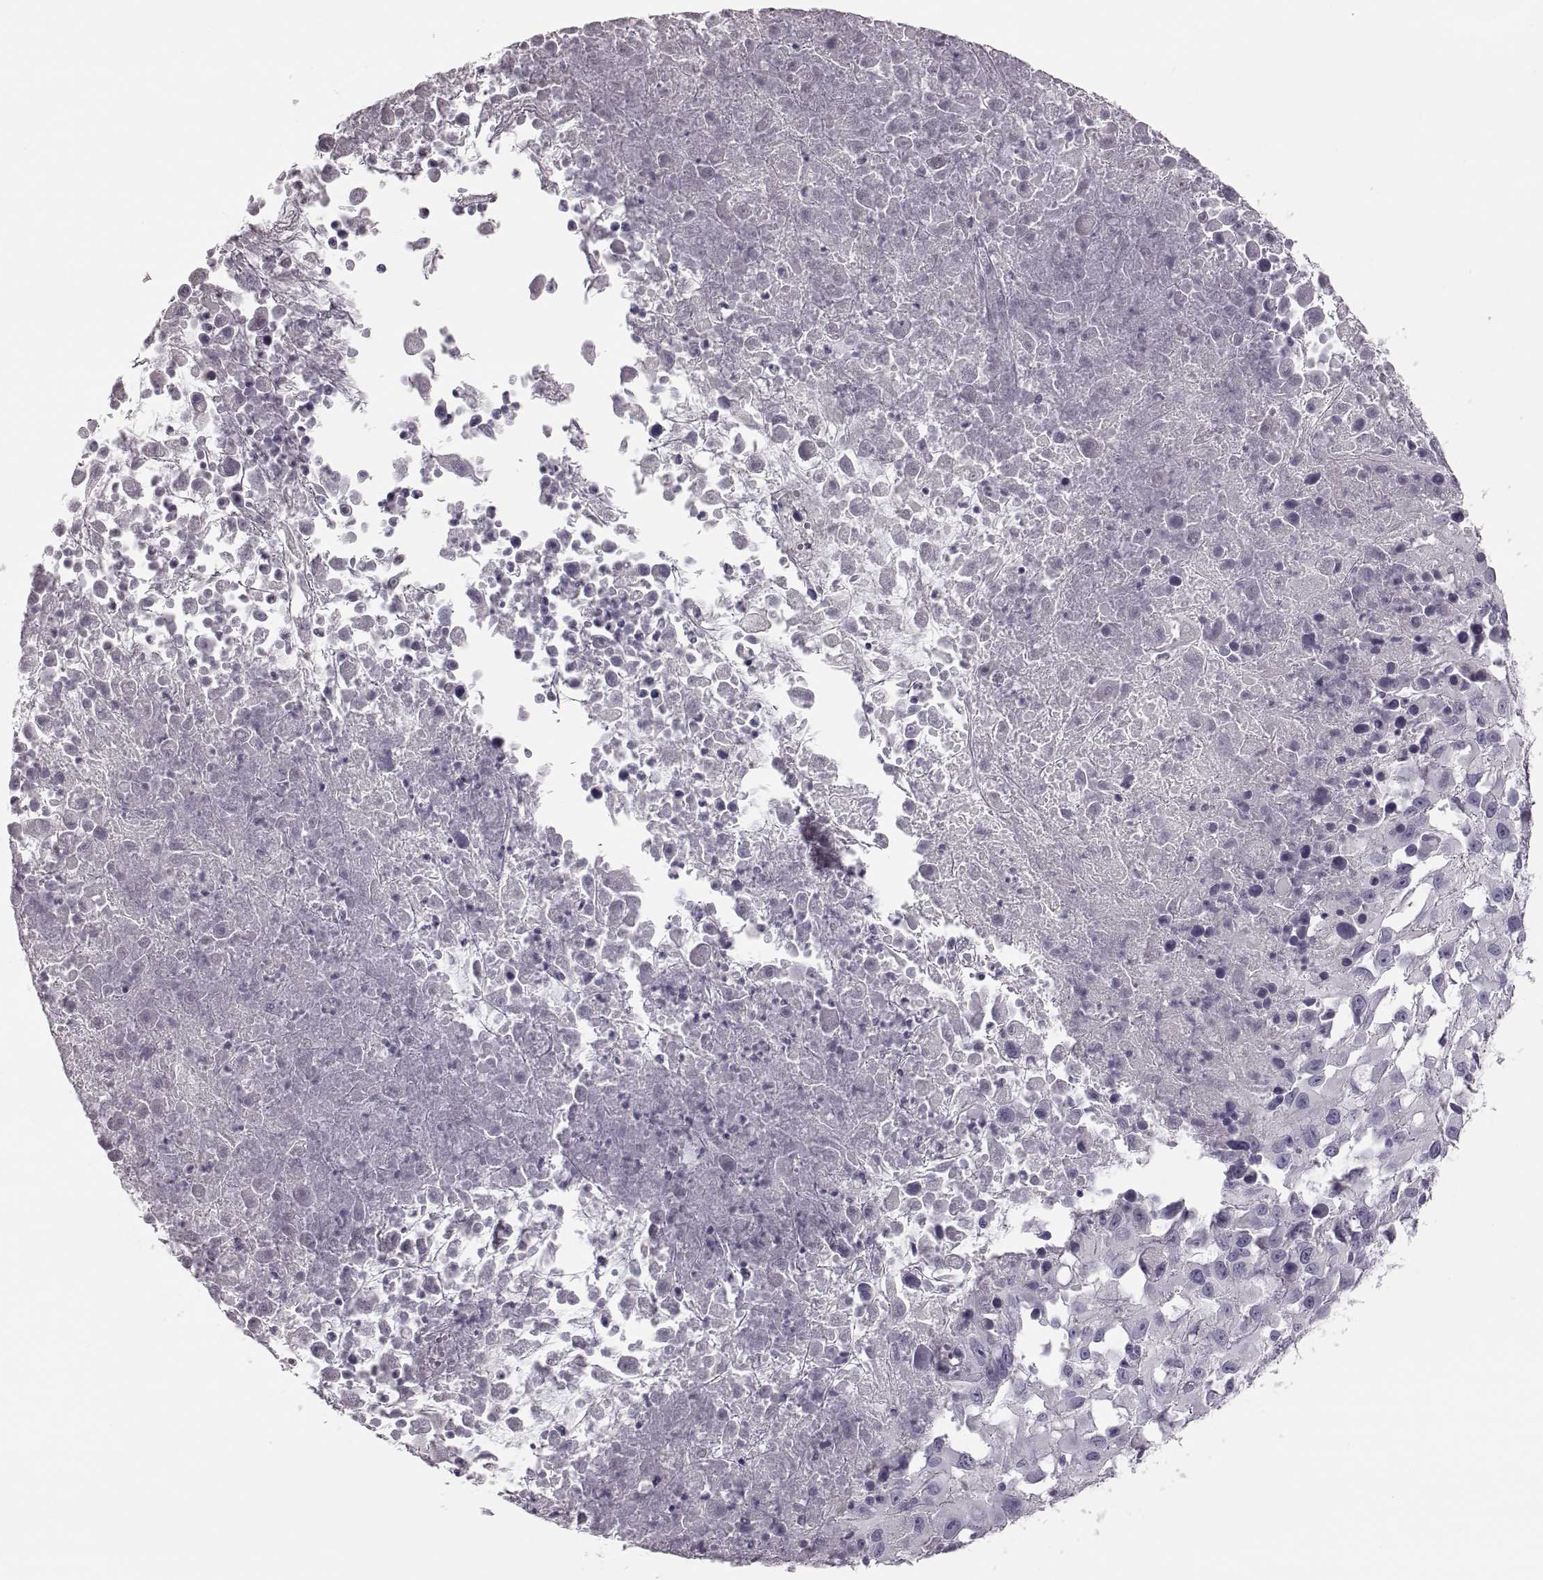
{"staining": {"intensity": "negative", "quantity": "none", "location": "none"}, "tissue": "melanoma", "cell_type": "Tumor cells", "image_type": "cancer", "snomed": [{"axis": "morphology", "description": "Malignant melanoma, Metastatic site"}, {"axis": "topography", "description": "Soft tissue"}], "caption": "IHC image of neoplastic tissue: malignant melanoma (metastatic site) stained with DAB (3,3'-diaminobenzidine) exhibits no significant protein expression in tumor cells.", "gene": "ZNF433", "patient": {"sex": "male", "age": 50}}